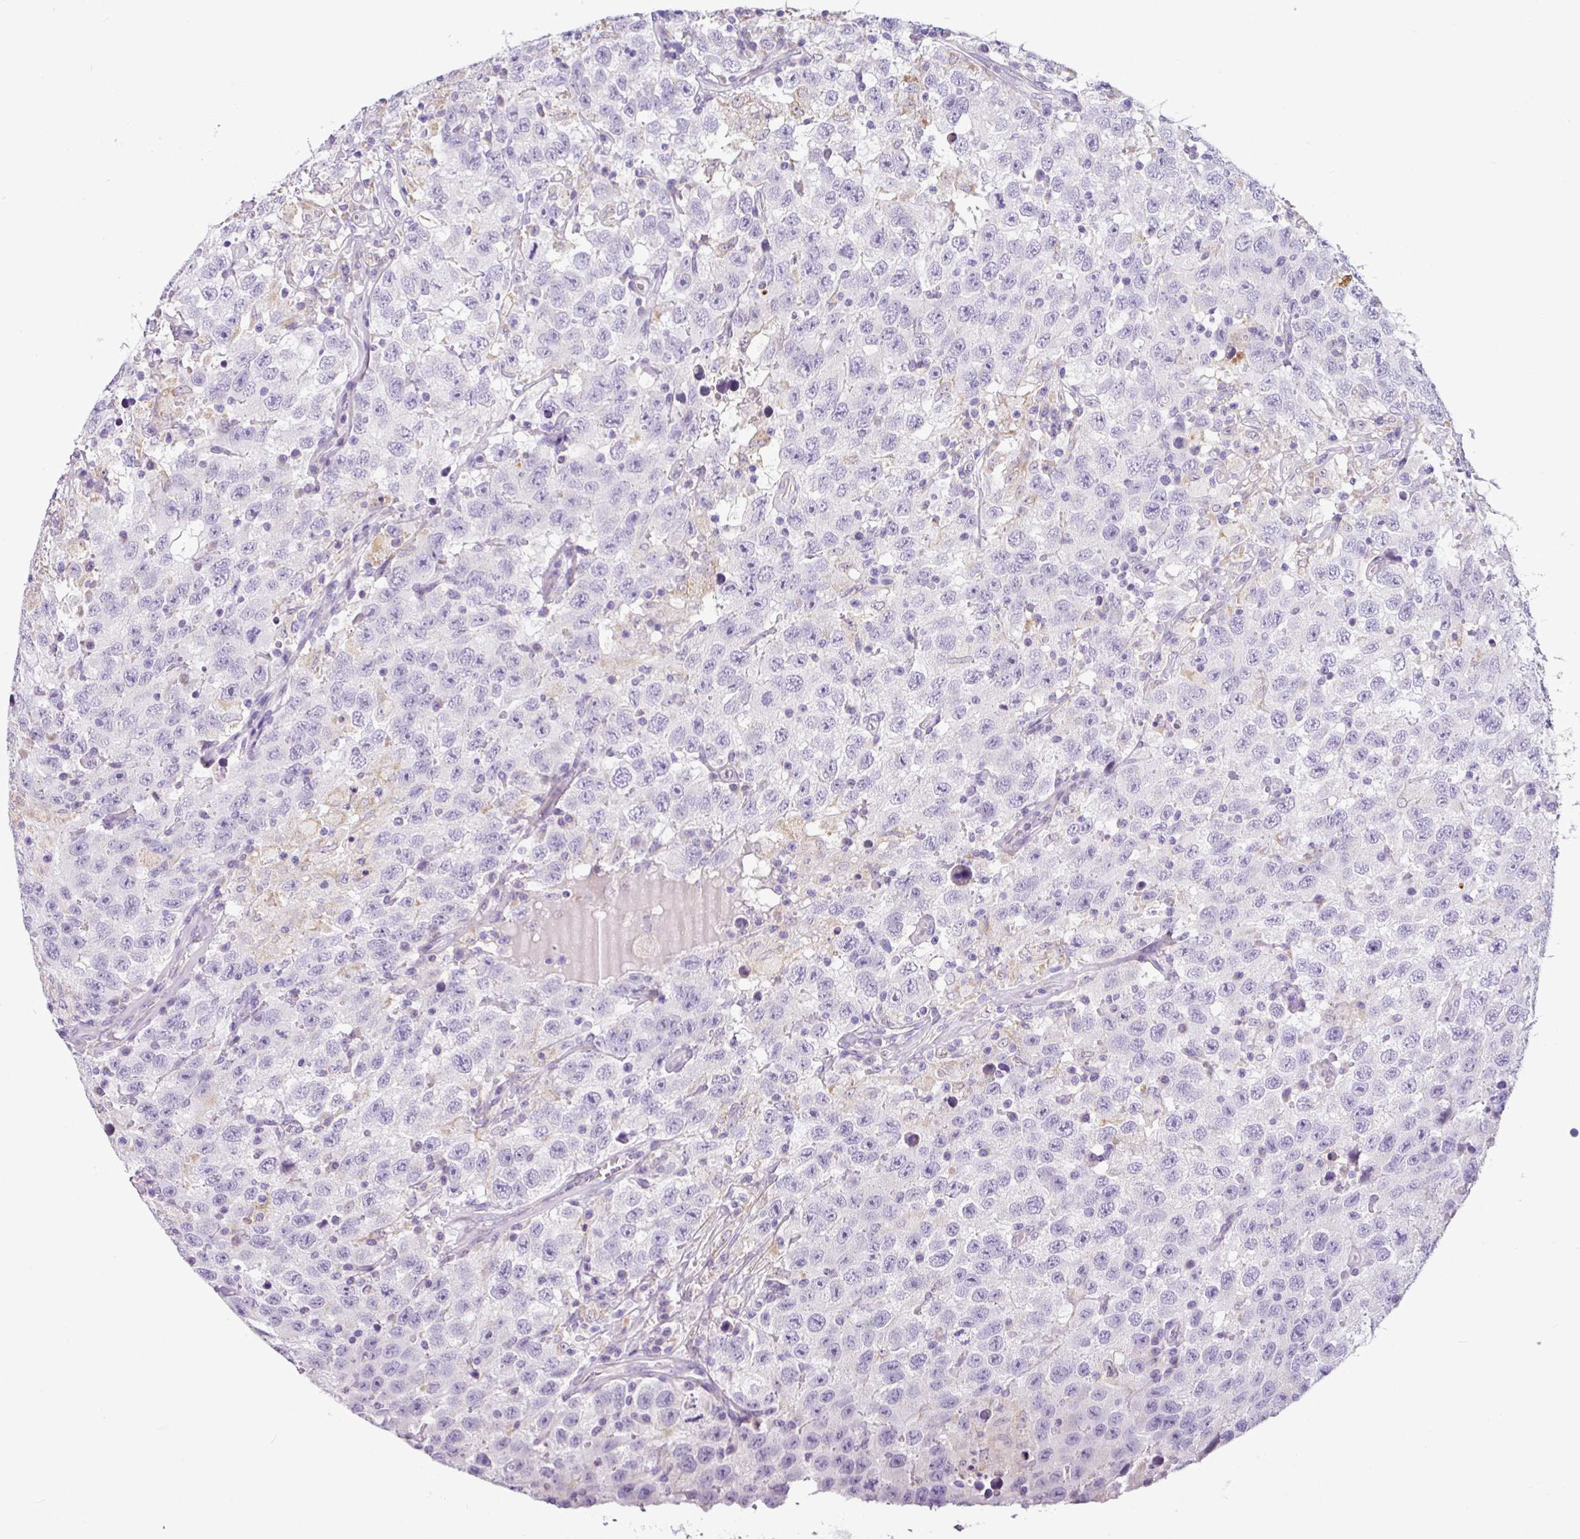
{"staining": {"intensity": "negative", "quantity": "none", "location": "none"}, "tissue": "testis cancer", "cell_type": "Tumor cells", "image_type": "cancer", "snomed": [{"axis": "morphology", "description": "Seminoma, NOS"}, {"axis": "topography", "description": "Testis"}], "caption": "DAB immunohistochemical staining of human testis cancer (seminoma) demonstrates no significant positivity in tumor cells.", "gene": "HMCN2", "patient": {"sex": "male", "age": 41}}